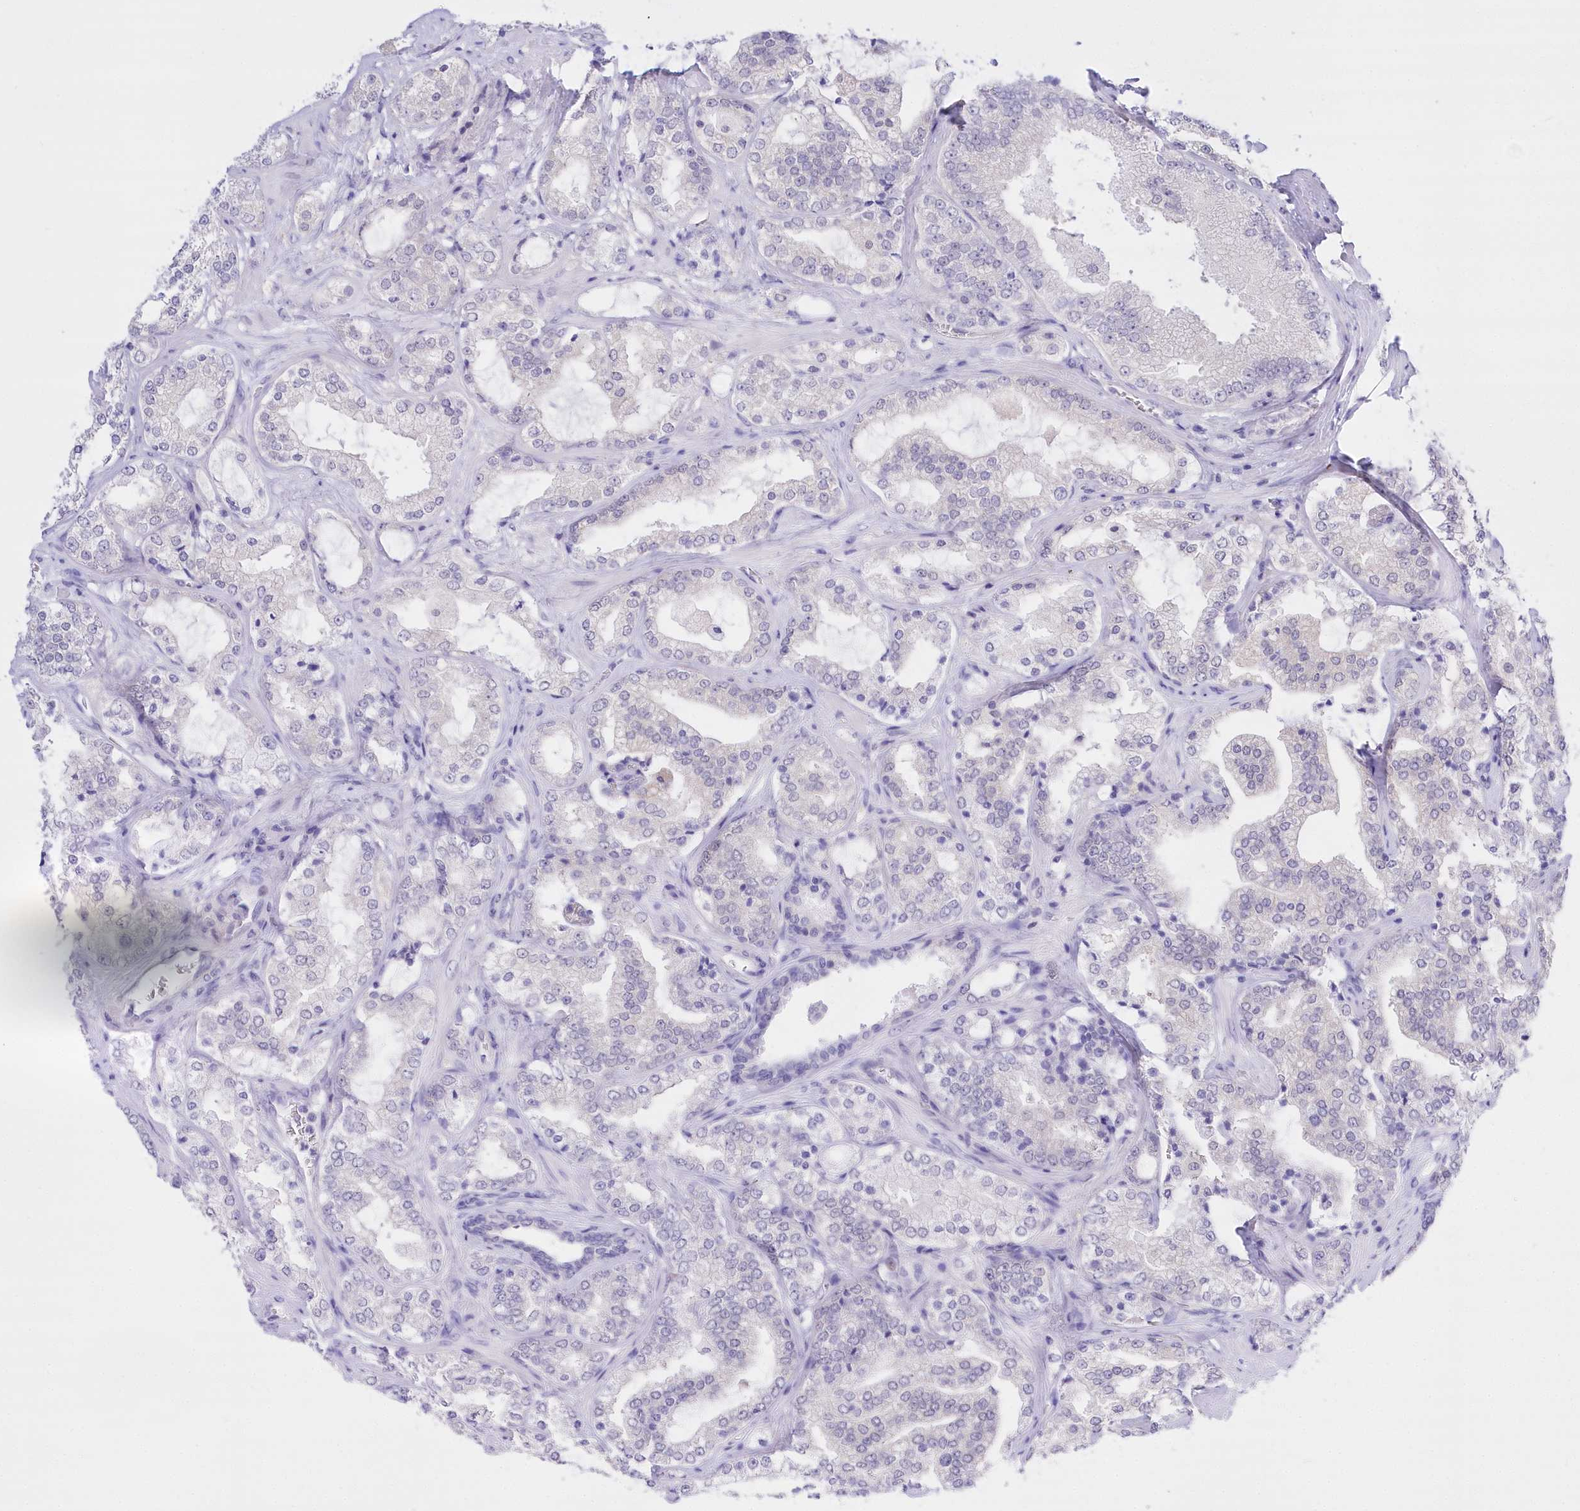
{"staining": {"intensity": "negative", "quantity": "none", "location": "none"}, "tissue": "prostate cancer", "cell_type": "Tumor cells", "image_type": "cancer", "snomed": [{"axis": "morphology", "description": "Adenocarcinoma, High grade"}, {"axis": "topography", "description": "Prostate"}], "caption": "A histopathology image of prostate cancer (high-grade adenocarcinoma) stained for a protein shows no brown staining in tumor cells.", "gene": "UBA6", "patient": {"sex": "male", "age": 64}}